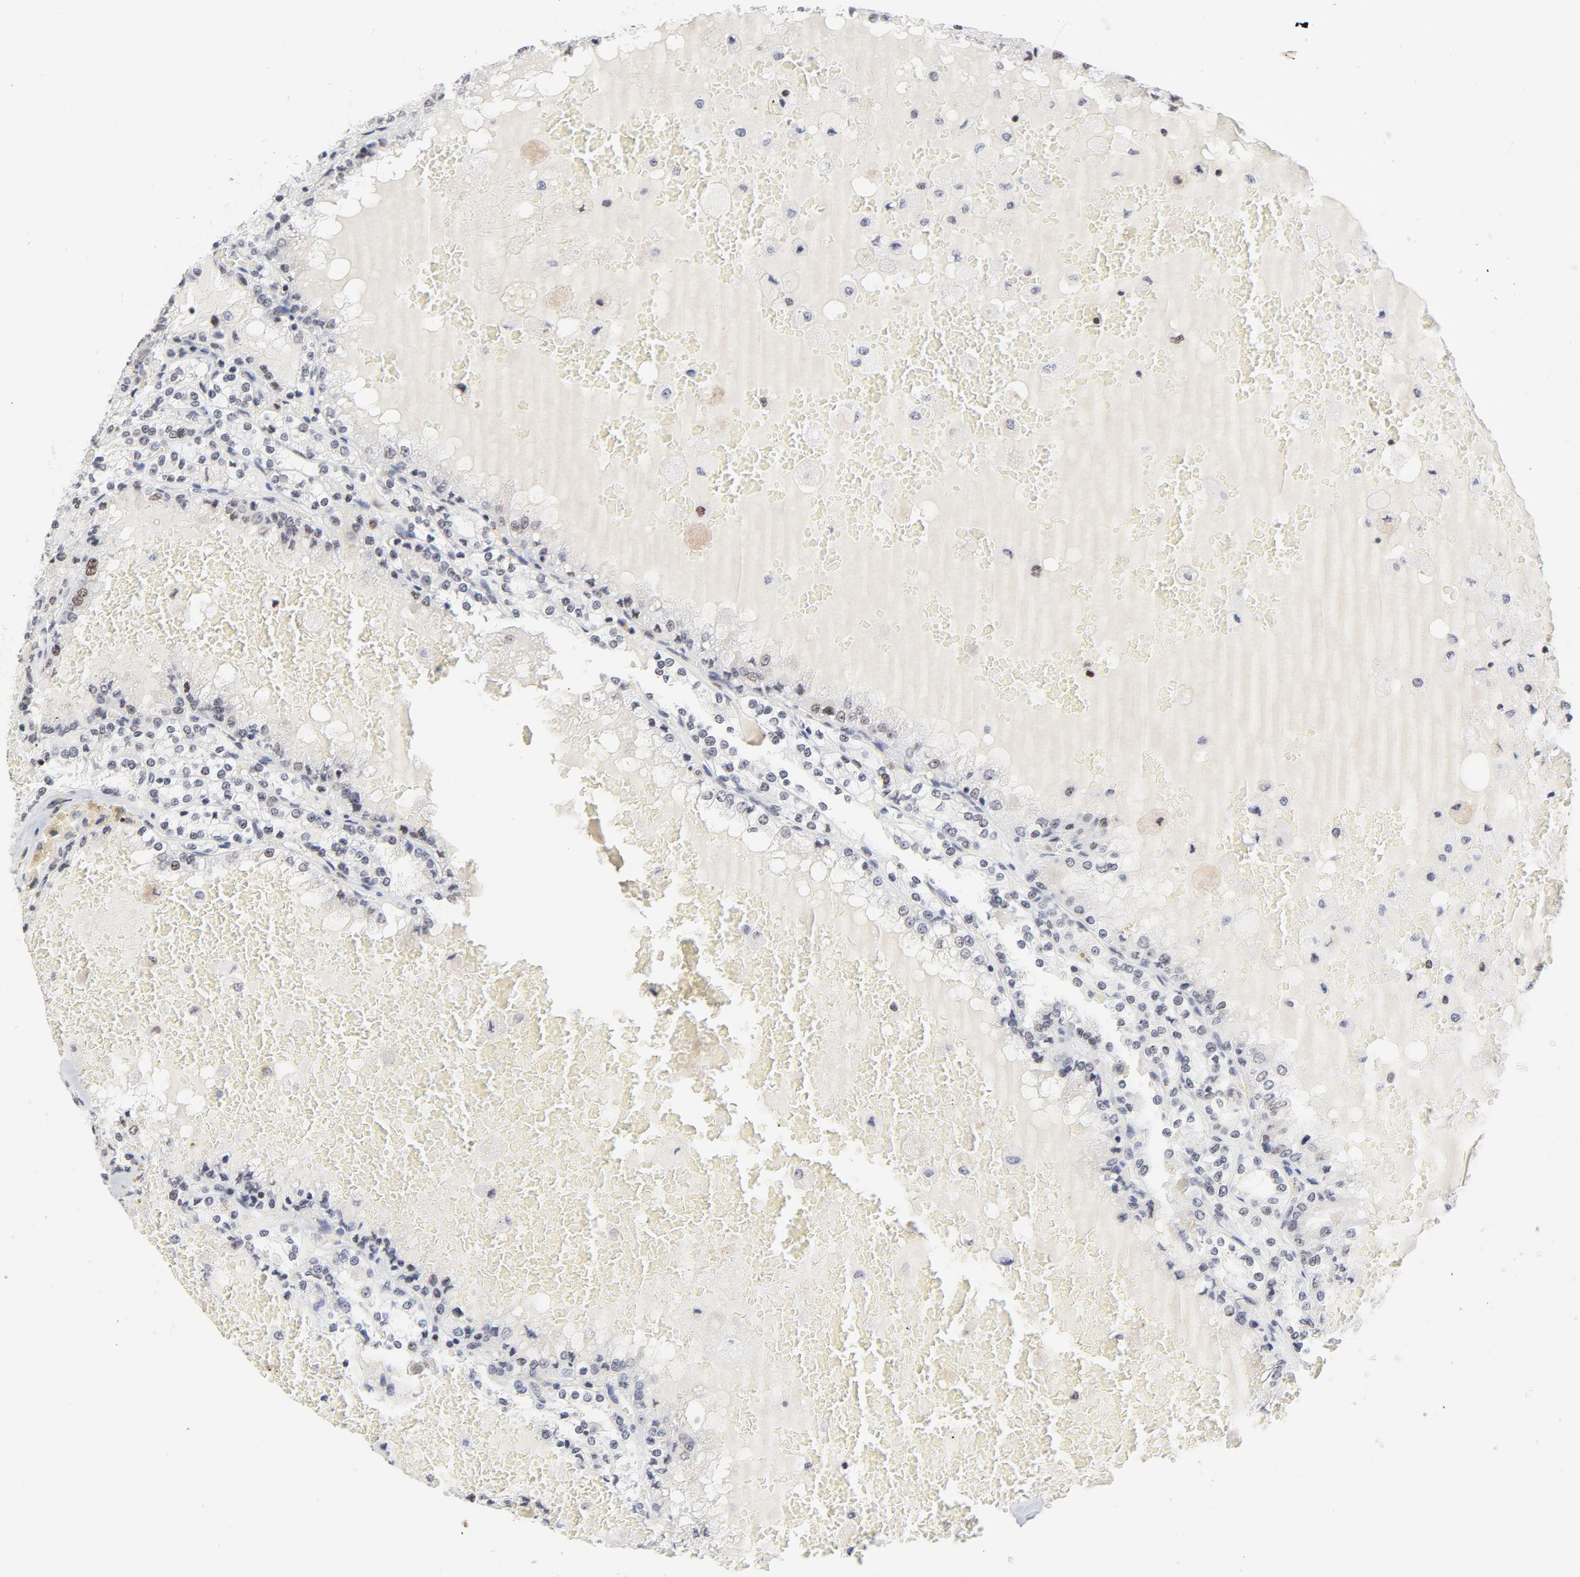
{"staining": {"intensity": "negative", "quantity": "none", "location": "none"}, "tissue": "renal cancer", "cell_type": "Tumor cells", "image_type": "cancer", "snomed": [{"axis": "morphology", "description": "Adenocarcinoma, NOS"}, {"axis": "topography", "description": "Kidney"}], "caption": "This micrograph is of adenocarcinoma (renal) stained with immunohistochemistry to label a protein in brown with the nuclei are counter-stained blue. There is no positivity in tumor cells.", "gene": "RFC4", "patient": {"sex": "female", "age": 56}}